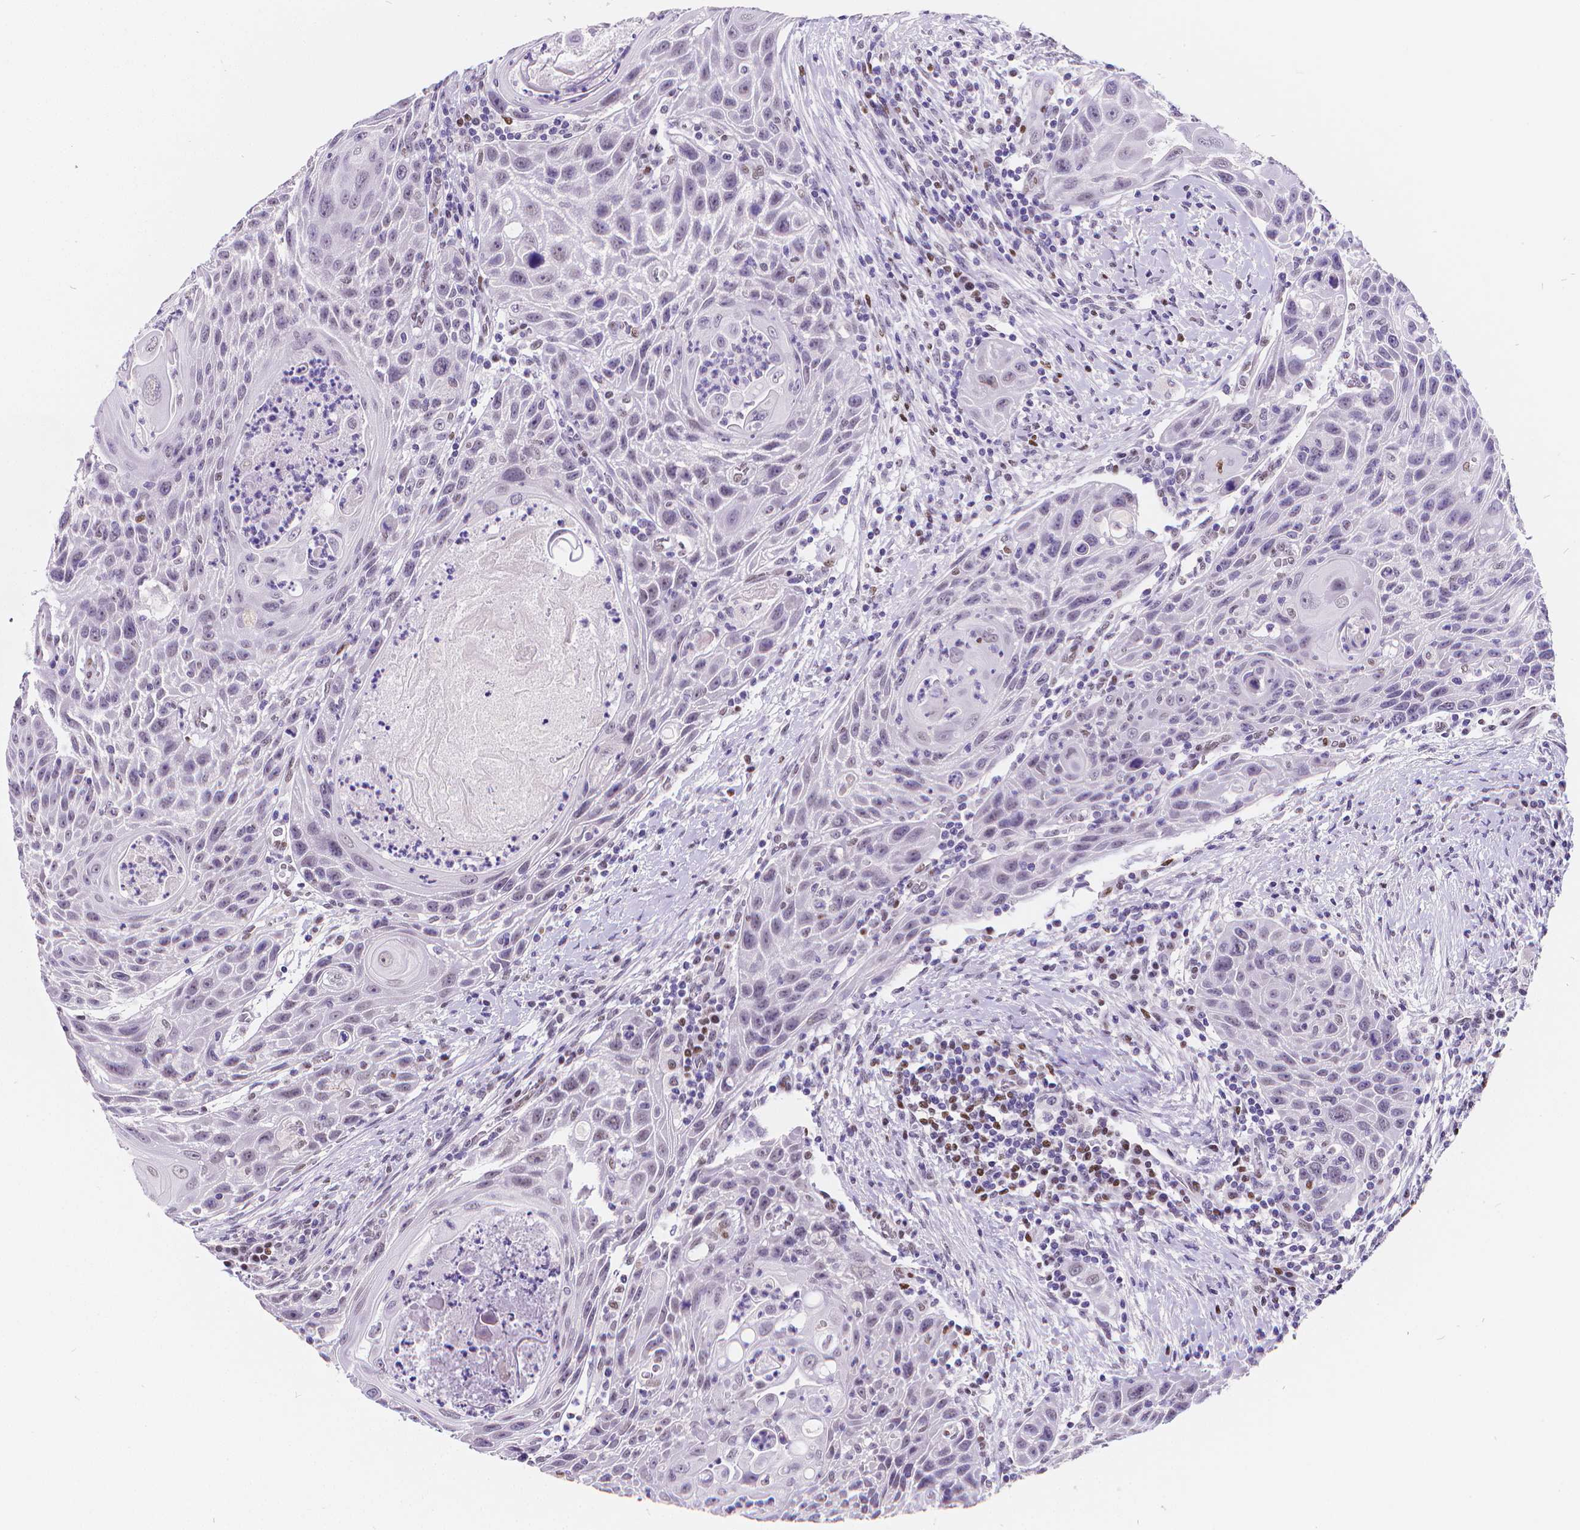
{"staining": {"intensity": "negative", "quantity": "none", "location": "none"}, "tissue": "head and neck cancer", "cell_type": "Tumor cells", "image_type": "cancer", "snomed": [{"axis": "morphology", "description": "Squamous cell carcinoma, NOS"}, {"axis": "topography", "description": "Head-Neck"}], "caption": "The micrograph reveals no significant positivity in tumor cells of head and neck cancer (squamous cell carcinoma). (Brightfield microscopy of DAB (3,3'-diaminobenzidine) immunohistochemistry at high magnification).", "gene": "MEF2C", "patient": {"sex": "male", "age": 69}}